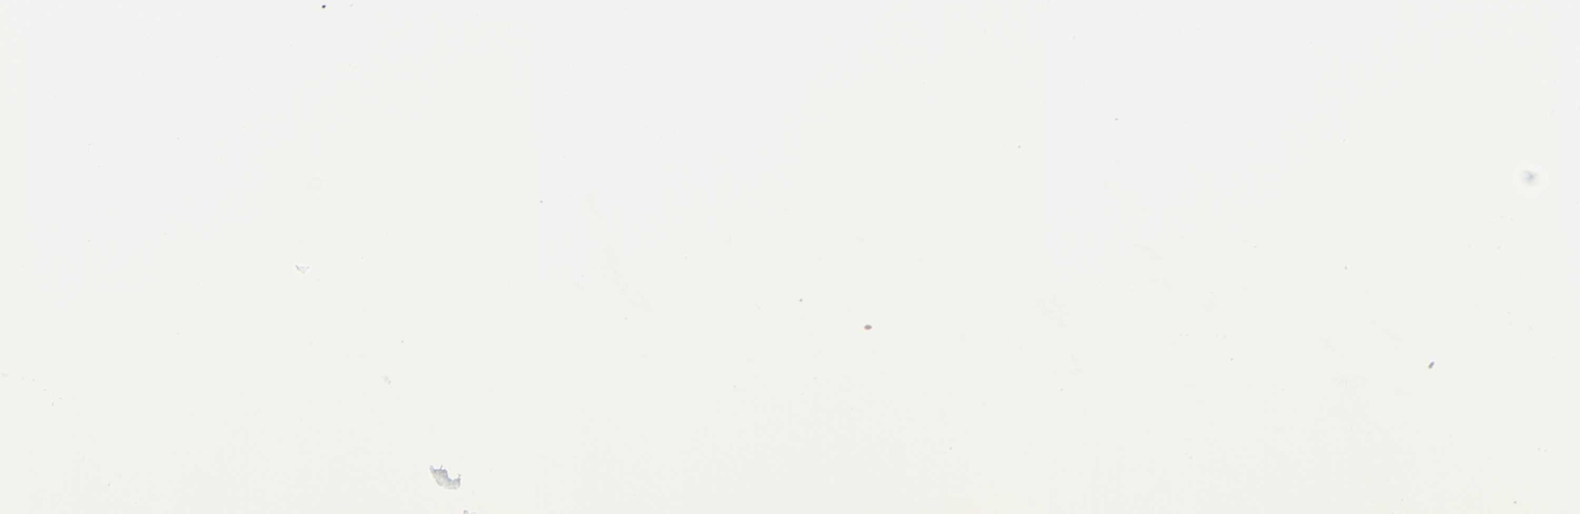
{"staining": {"intensity": "weak", "quantity": "<25%", "location": "nuclear"}, "tissue": "adipose tissue", "cell_type": "Adipocytes", "image_type": "normal", "snomed": [{"axis": "morphology", "description": "Normal tissue, NOS"}, {"axis": "topography", "description": "Soft tissue"}, {"axis": "topography", "description": "Peripheral nerve tissue"}], "caption": "Immunohistochemical staining of normal human adipose tissue demonstrates no significant staining in adipocytes.", "gene": "ZBTB16", "patient": {"sex": "female", "age": 68}}